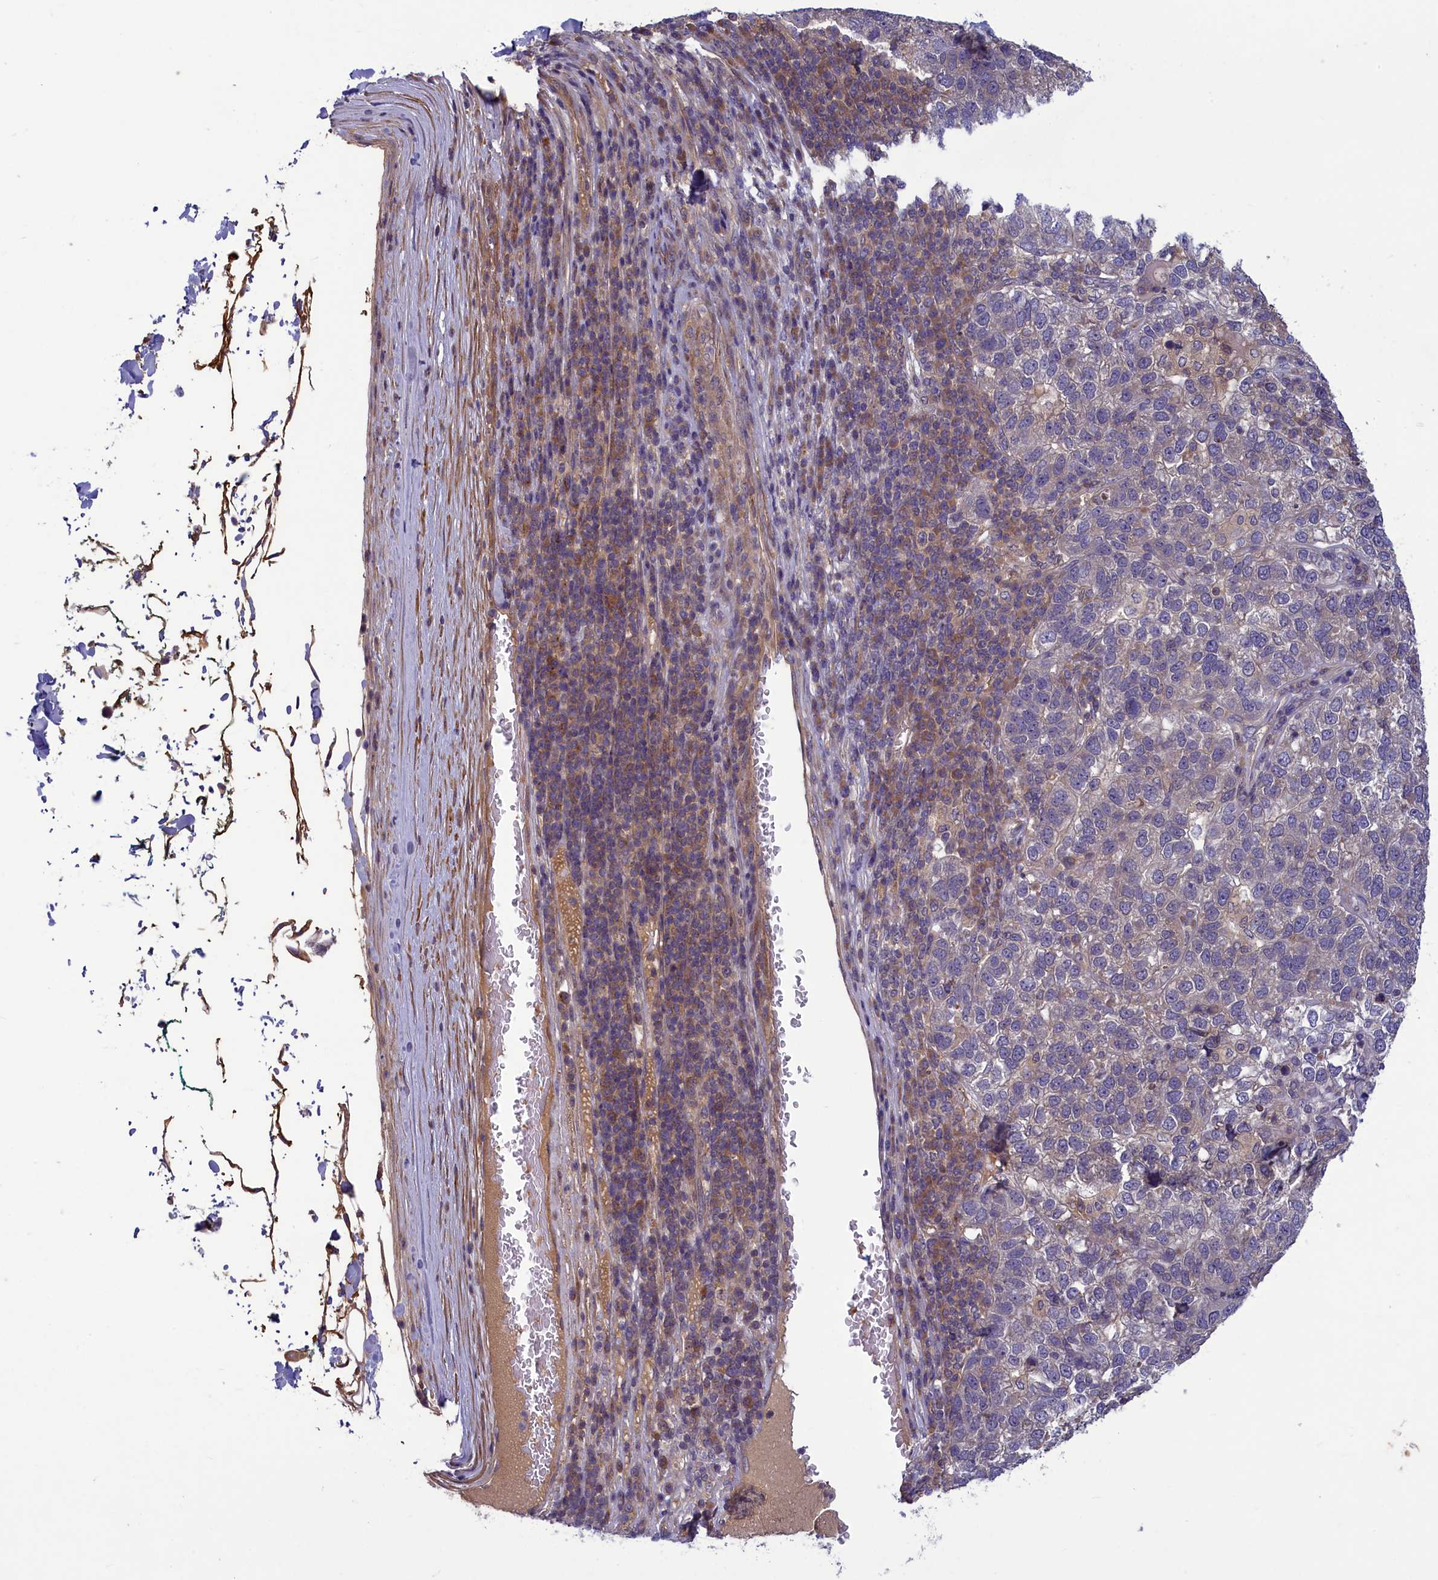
{"staining": {"intensity": "weak", "quantity": "25%-75%", "location": "cytoplasmic/membranous"}, "tissue": "pancreatic cancer", "cell_type": "Tumor cells", "image_type": "cancer", "snomed": [{"axis": "morphology", "description": "Adenocarcinoma, NOS"}, {"axis": "topography", "description": "Pancreas"}], "caption": "DAB (3,3'-diaminobenzidine) immunohistochemical staining of pancreatic adenocarcinoma shows weak cytoplasmic/membranous protein staining in about 25%-75% of tumor cells. The protein is shown in brown color, while the nuclei are stained blue.", "gene": "NUBP1", "patient": {"sex": "female", "age": 61}}